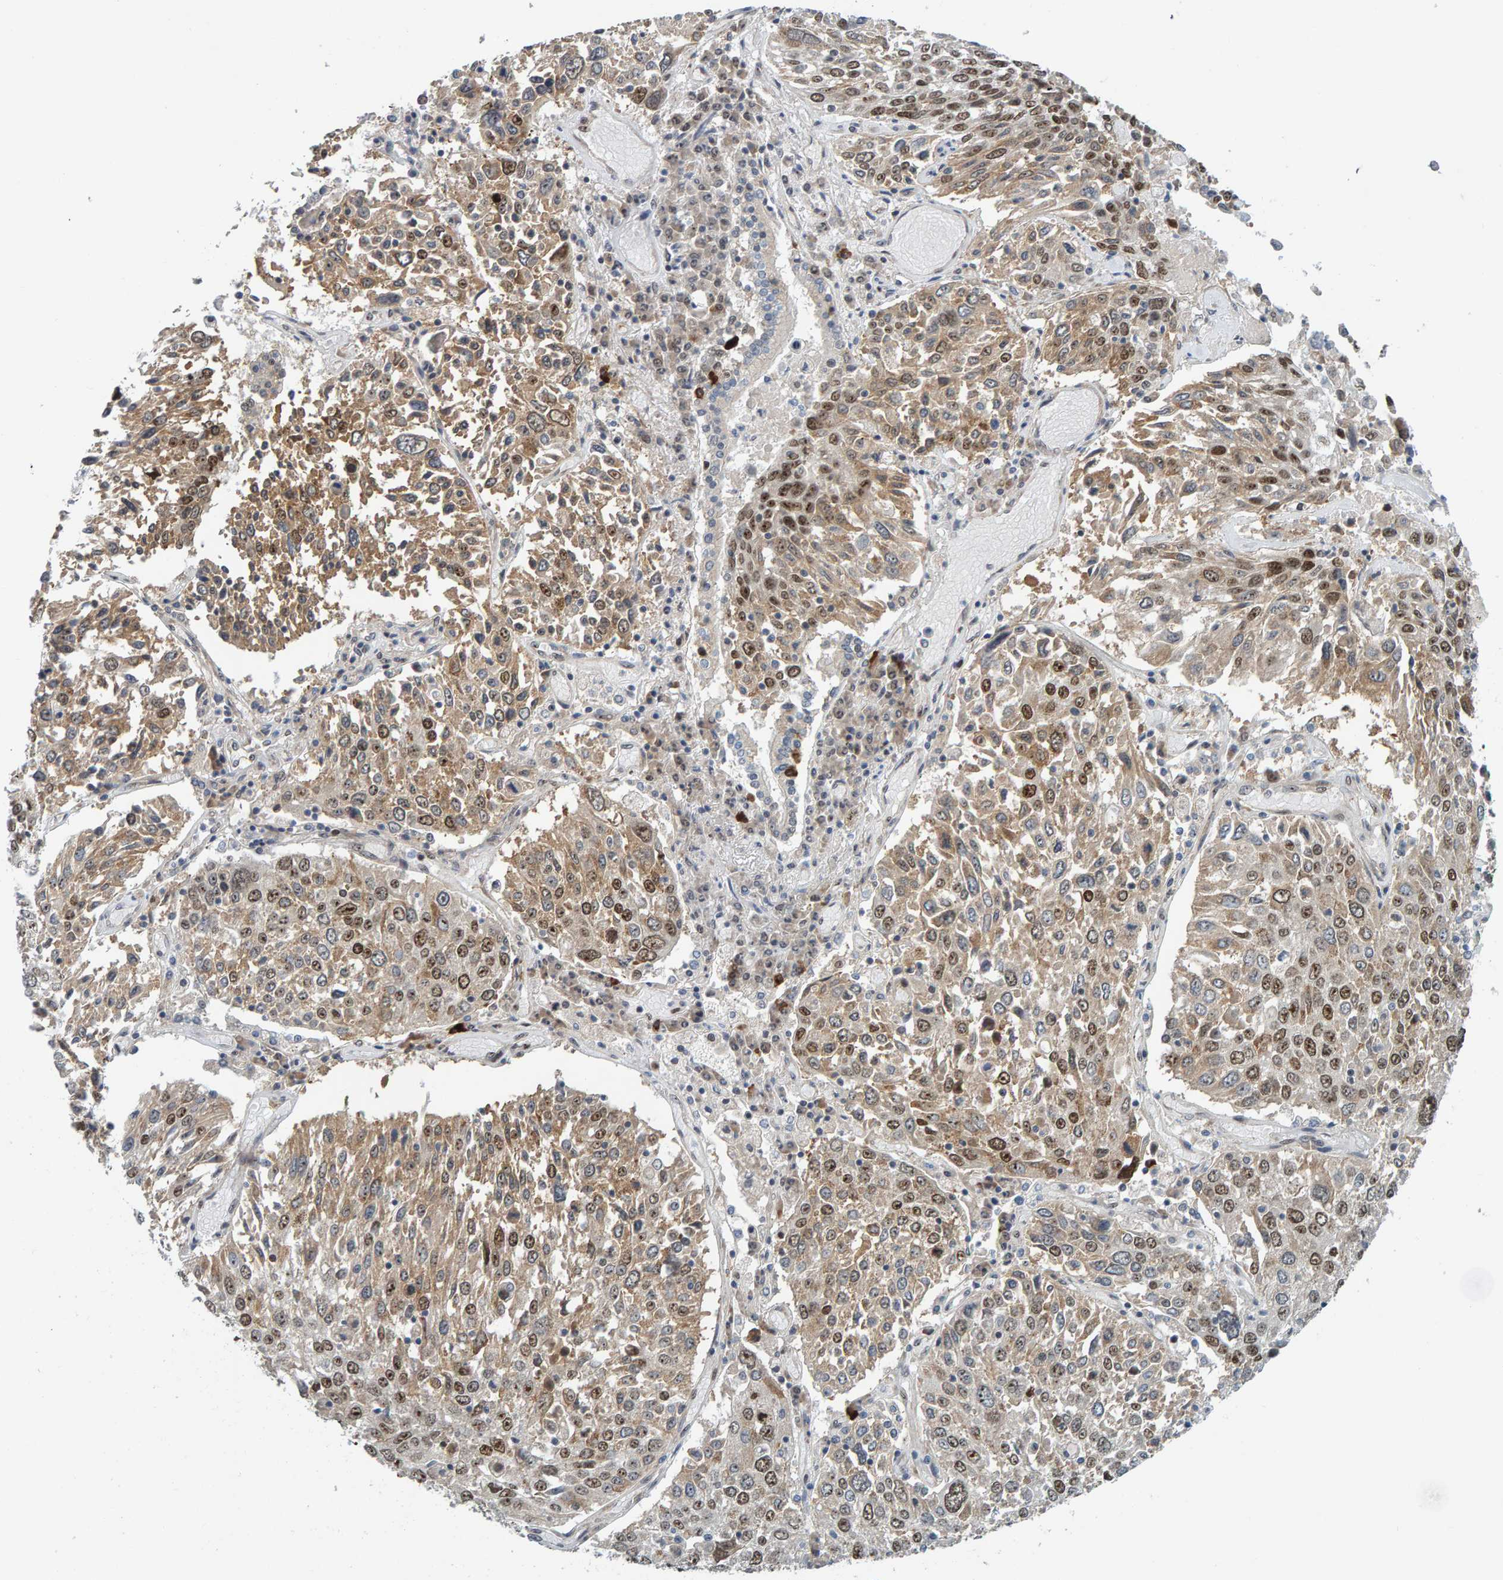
{"staining": {"intensity": "moderate", "quantity": ">75%", "location": "cytoplasmic/membranous,nuclear"}, "tissue": "lung cancer", "cell_type": "Tumor cells", "image_type": "cancer", "snomed": [{"axis": "morphology", "description": "Squamous cell carcinoma, NOS"}, {"axis": "topography", "description": "Lung"}], "caption": "A micrograph of human lung cancer (squamous cell carcinoma) stained for a protein demonstrates moderate cytoplasmic/membranous and nuclear brown staining in tumor cells.", "gene": "POLR1E", "patient": {"sex": "male", "age": 65}}